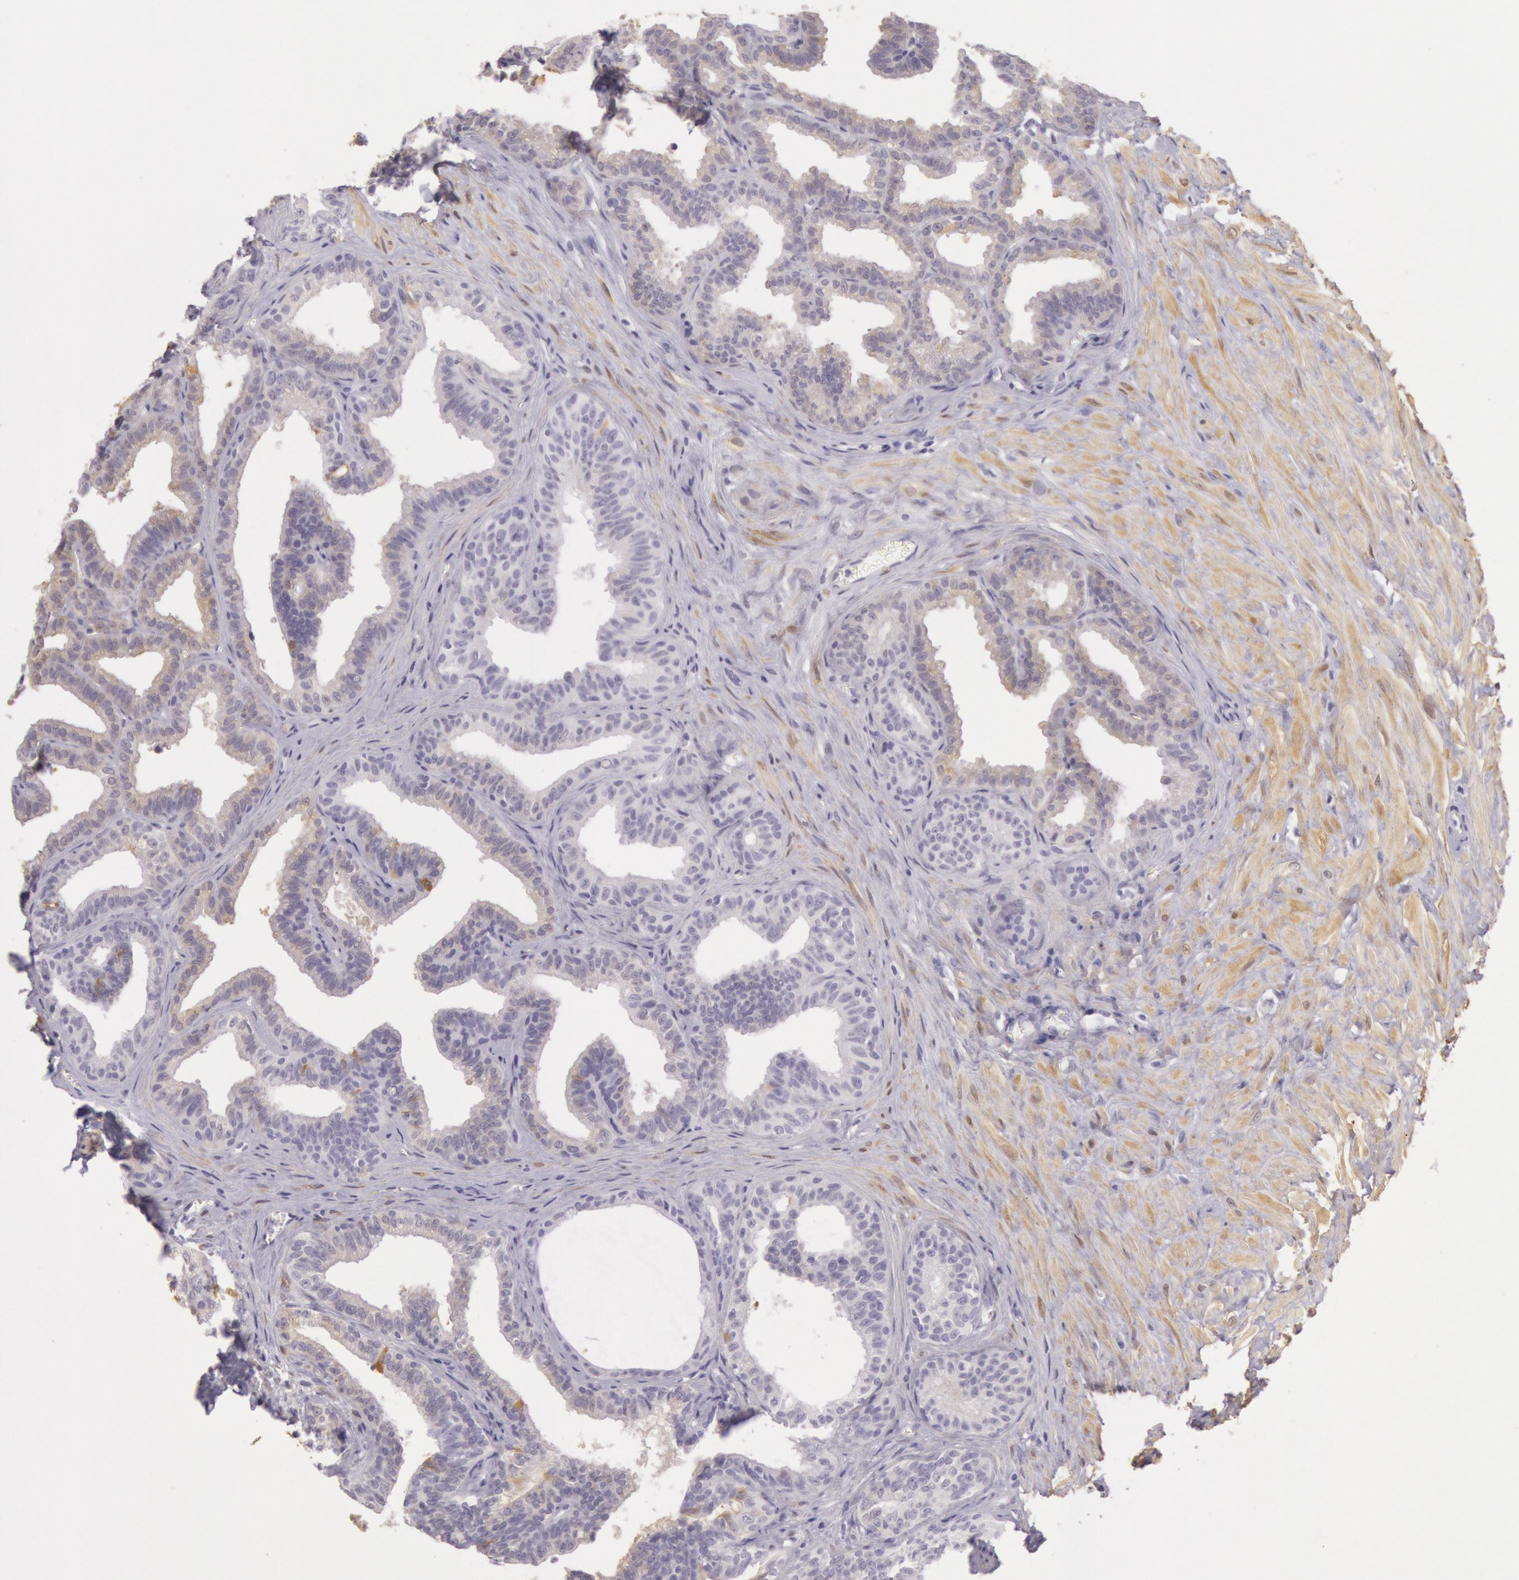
{"staining": {"intensity": "weak", "quantity": "<25%", "location": "cytoplasmic/membranous"}, "tissue": "seminal vesicle", "cell_type": "Glandular cells", "image_type": "normal", "snomed": [{"axis": "morphology", "description": "Normal tissue, NOS"}, {"axis": "topography", "description": "Seminal veicle"}], "caption": "High magnification brightfield microscopy of unremarkable seminal vesicle stained with DAB (3,3'-diaminobenzidine) (brown) and counterstained with hematoxylin (blue): glandular cells show no significant positivity. The staining is performed using DAB brown chromogen with nuclei counter-stained in using hematoxylin.", "gene": "CKB", "patient": {"sex": "male", "age": 26}}